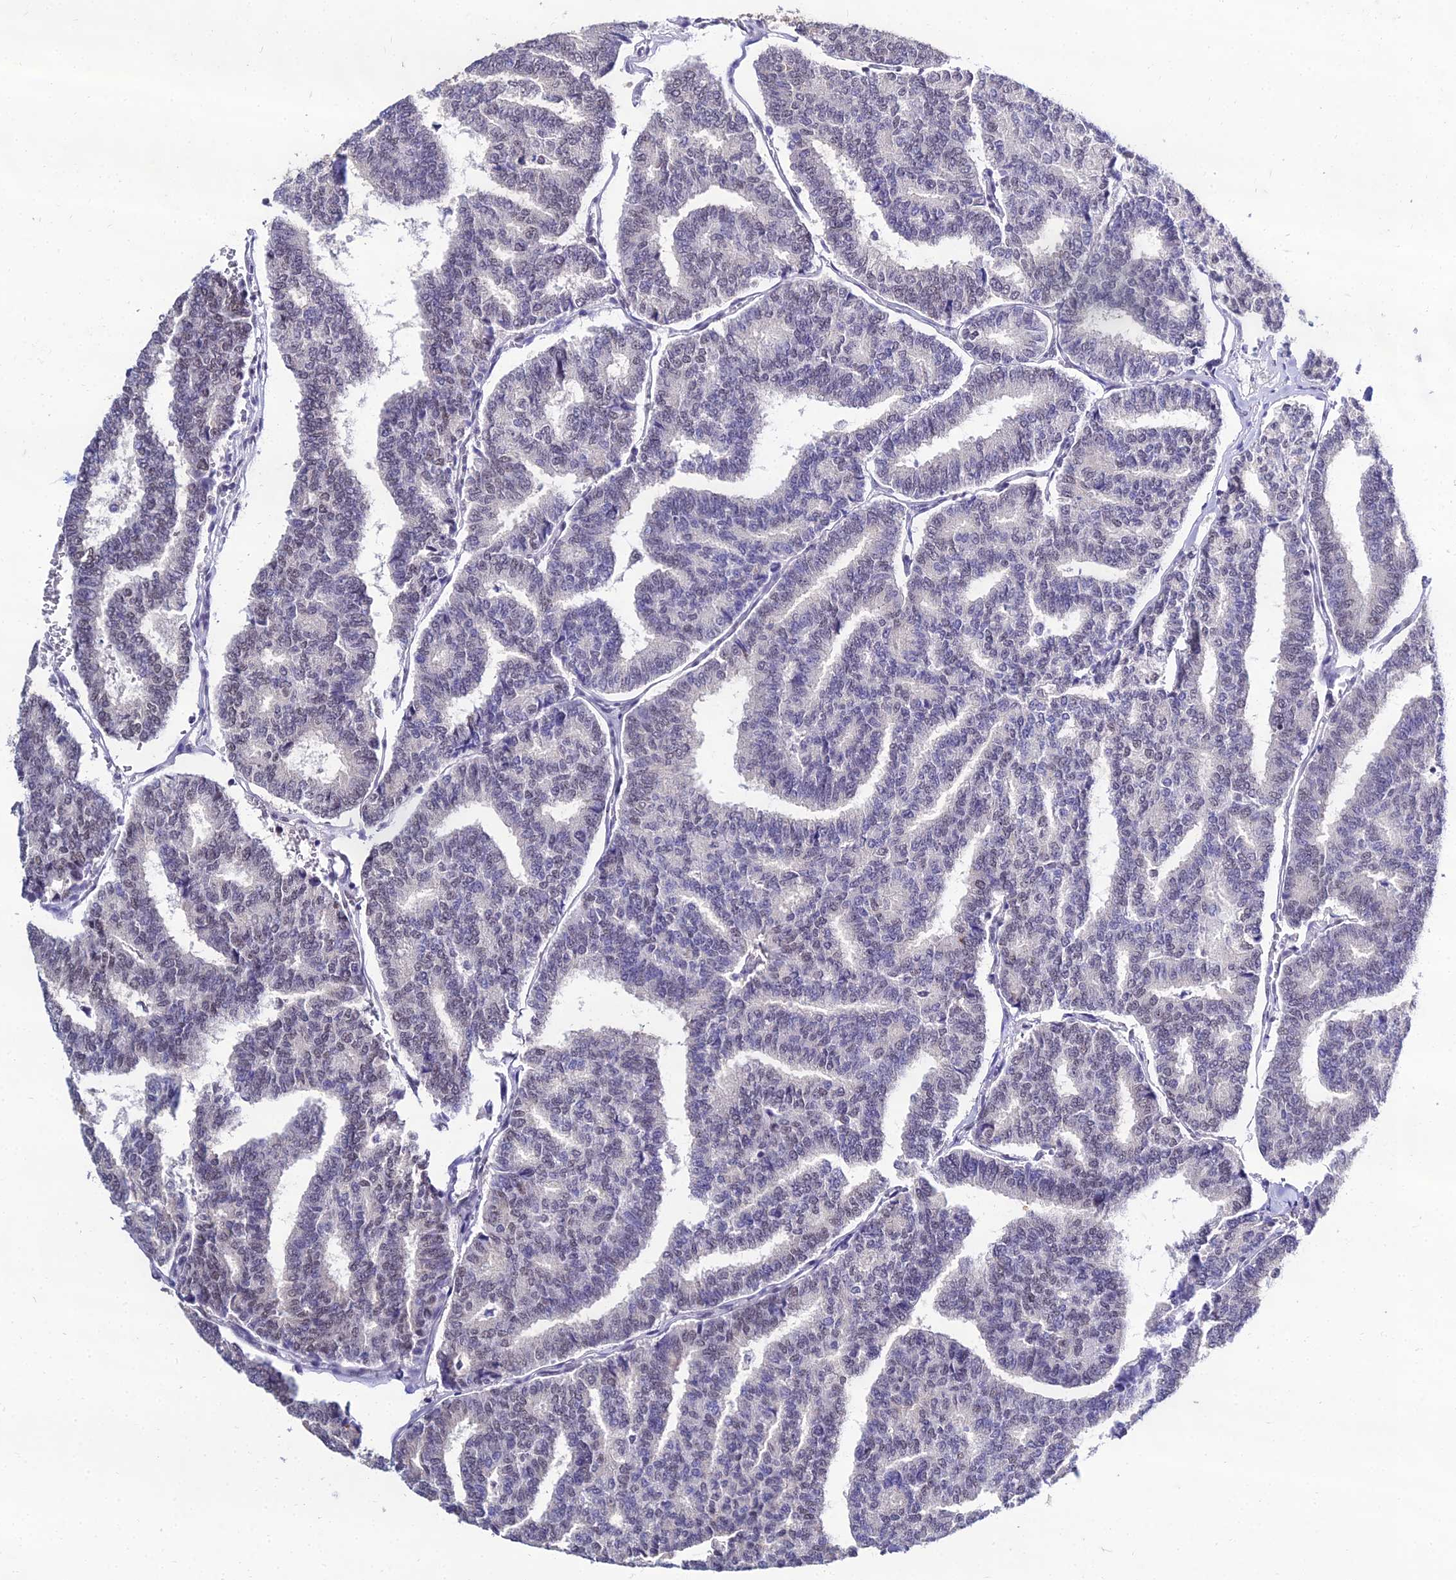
{"staining": {"intensity": "moderate", "quantity": "<25%", "location": "nuclear"}, "tissue": "thyroid cancer", "cell_type": "Tumor cells", "image_type": "cancer", "snomed": [{"axis": "morphology", "description": "Papillary adenocarcinoma, NOS"}, {"axis": "topography", "description": "Thyroid gland"}], "caption": "A histopathology image showing moderate nuclear staining in about <25% of tumor cells in thyroid papillary adenocarcinoma, as visualized by brown immunohistochemical staining.", "gene": "PPP4R2", "patient": {"sex": "female", "age": 35}}